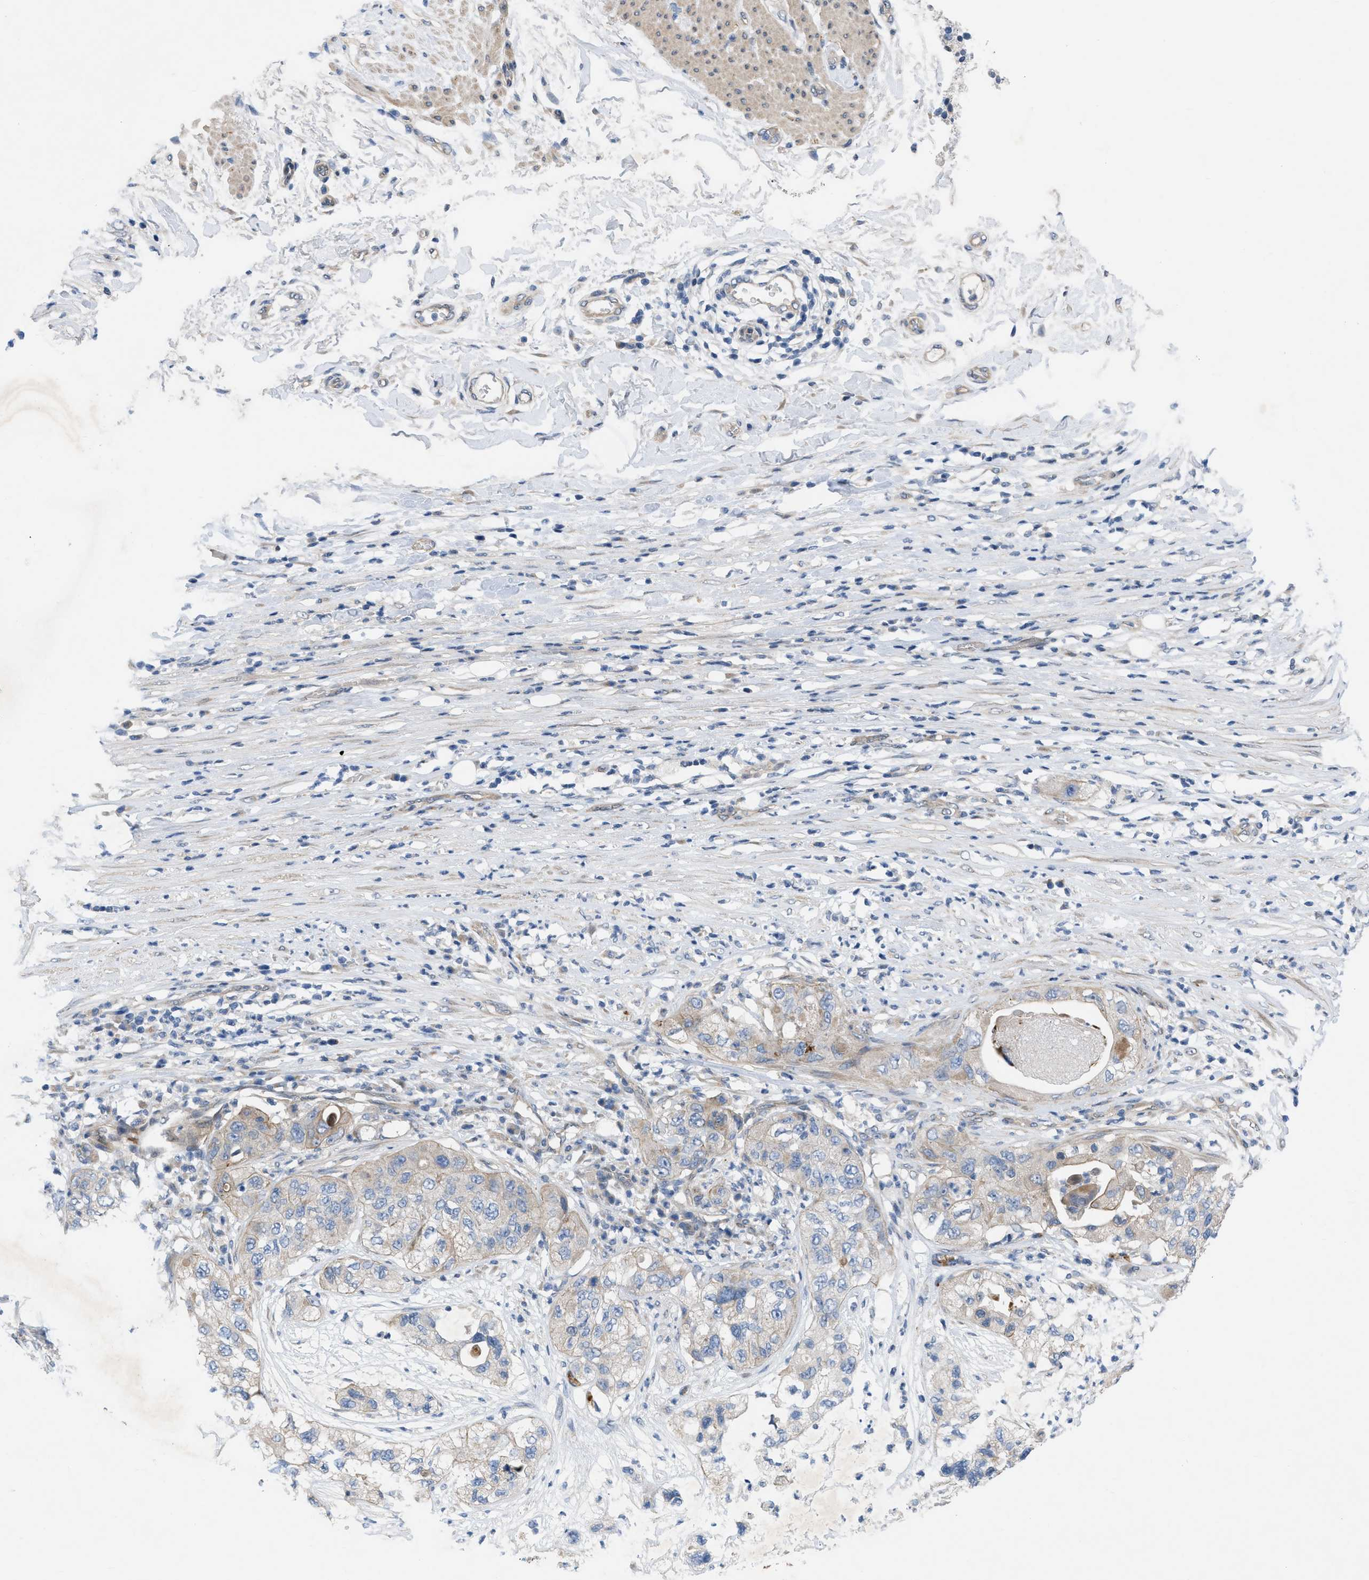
{"staining": {"intensity": "weak", "quantity": "25%-75%", "location": "cytoplasmic/membranous"}, "tissue": "pancreatic cancer", "cell_type": "Tumor cells", "image_type": "cancer", "snomed": [{"axis": "morphology", "description": "Adenocarcinoma, NOS"}, {"axis": "topography", "description": "Pancreas"}], "caption": "Weak cytoplasmic/membranous protein positivity is appreciated in about 25%-75% of tumor cells in adenocarcinoma (pancreatic). (Stains: DAB in brown, nuclei in blue, Microscopy: brightfield microscopy at high magnification).", "gene": "NDEL1", "patient": {"sex": "female", "age": 78}}